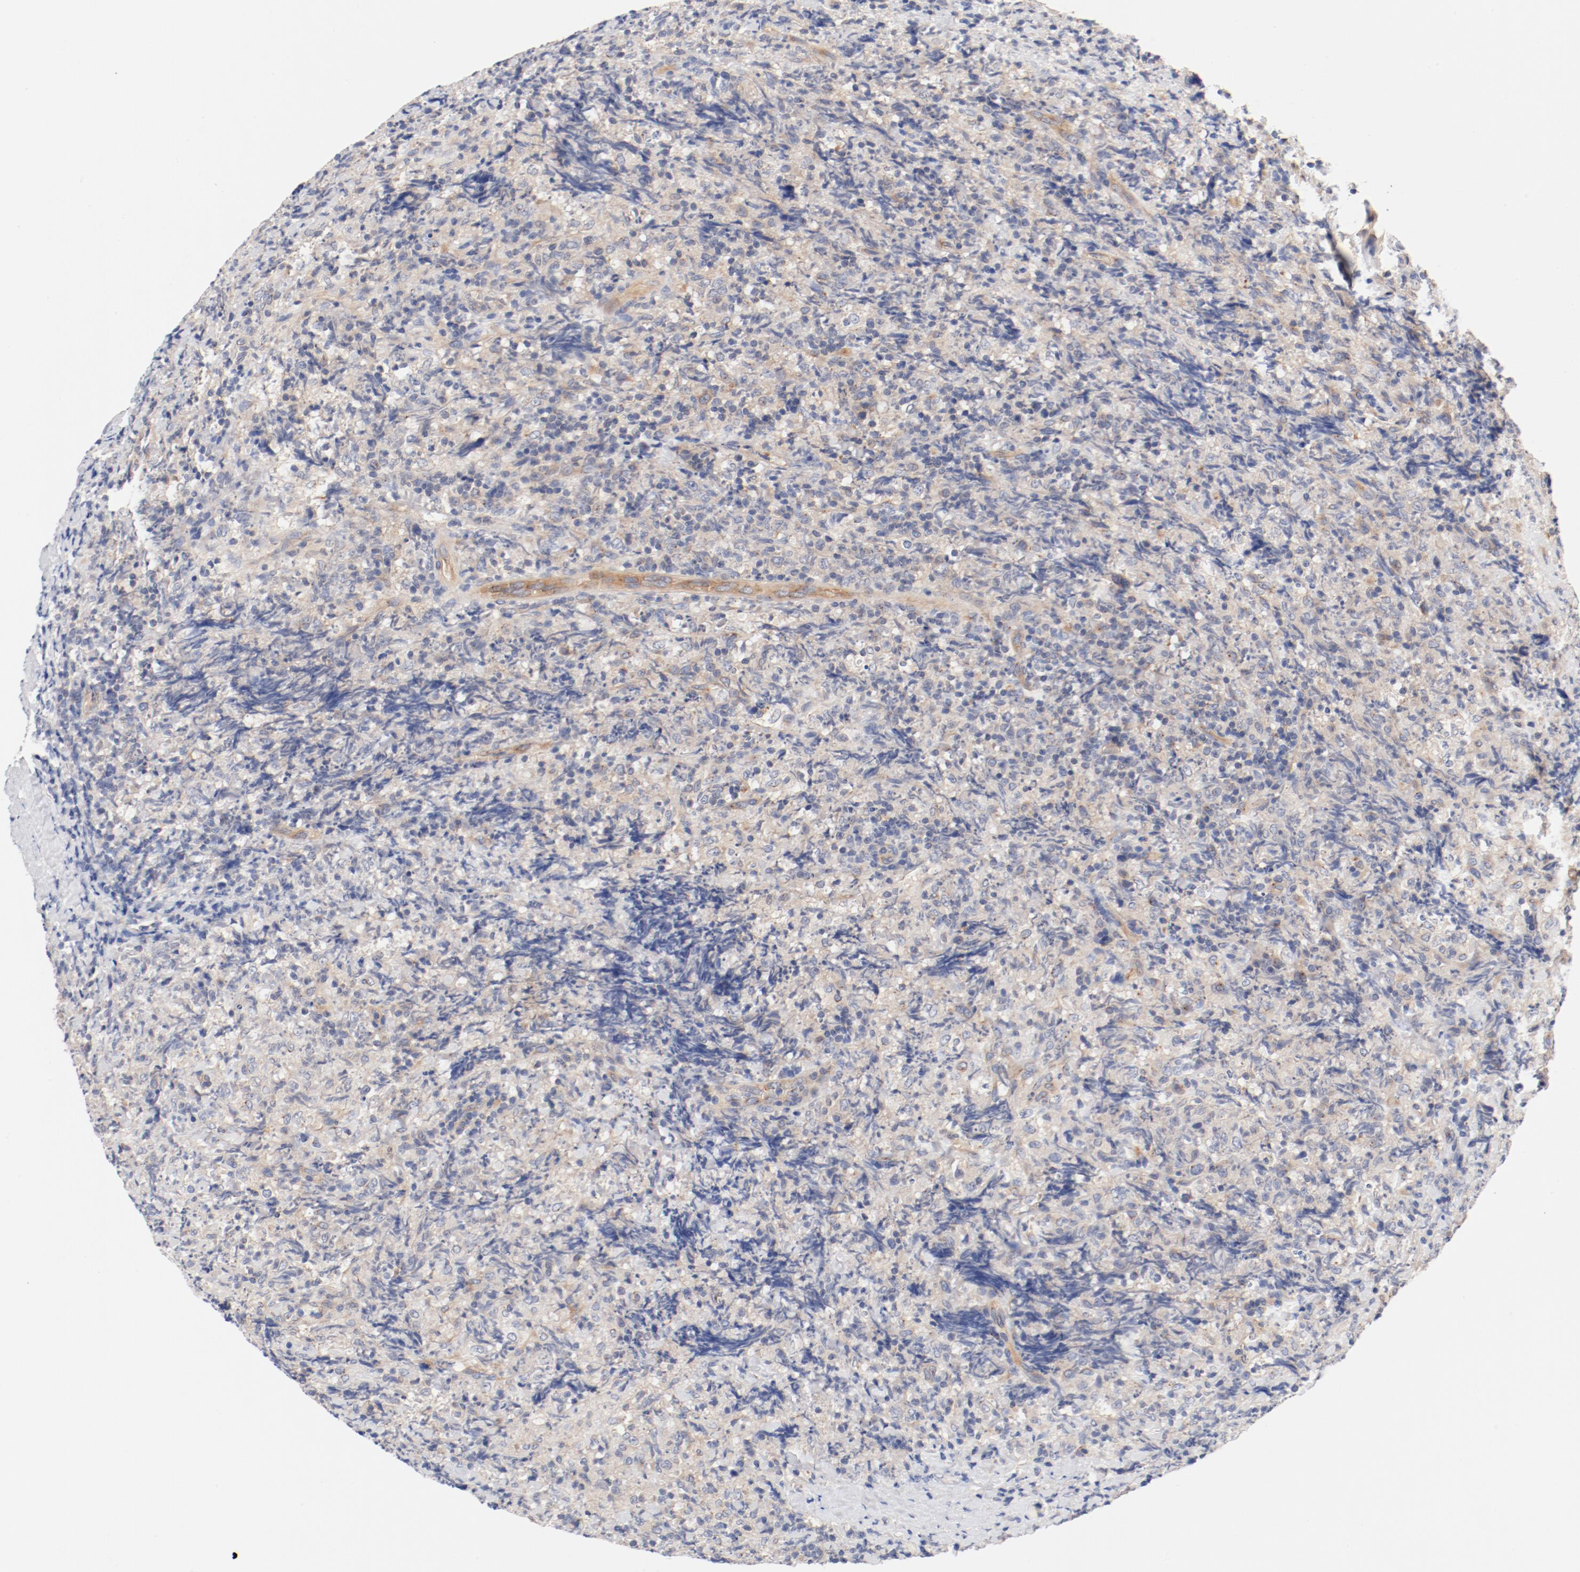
{"staining": {"intensity": "negative", "quantity": "none", "location": "none"}, "tissue": "lymphoma", "cell_type": "Tumor cells", "image_type": "cancer", "snomed": [{"axis": "morphology", "description": "Malignant lymphoma, non-Hodgkin's type, High grade"}, {"axis": "topography", "description": "Tonsil"}], "caption": "High power microscopy micrograph of an IHC histopathology image of malignant lymphoma, non-Hodgkin's type (high-grade), revealing no significant expression in tumor cells.", "gene": "DYNC1H1", "patient": {"sex": "female", "age": 36}}